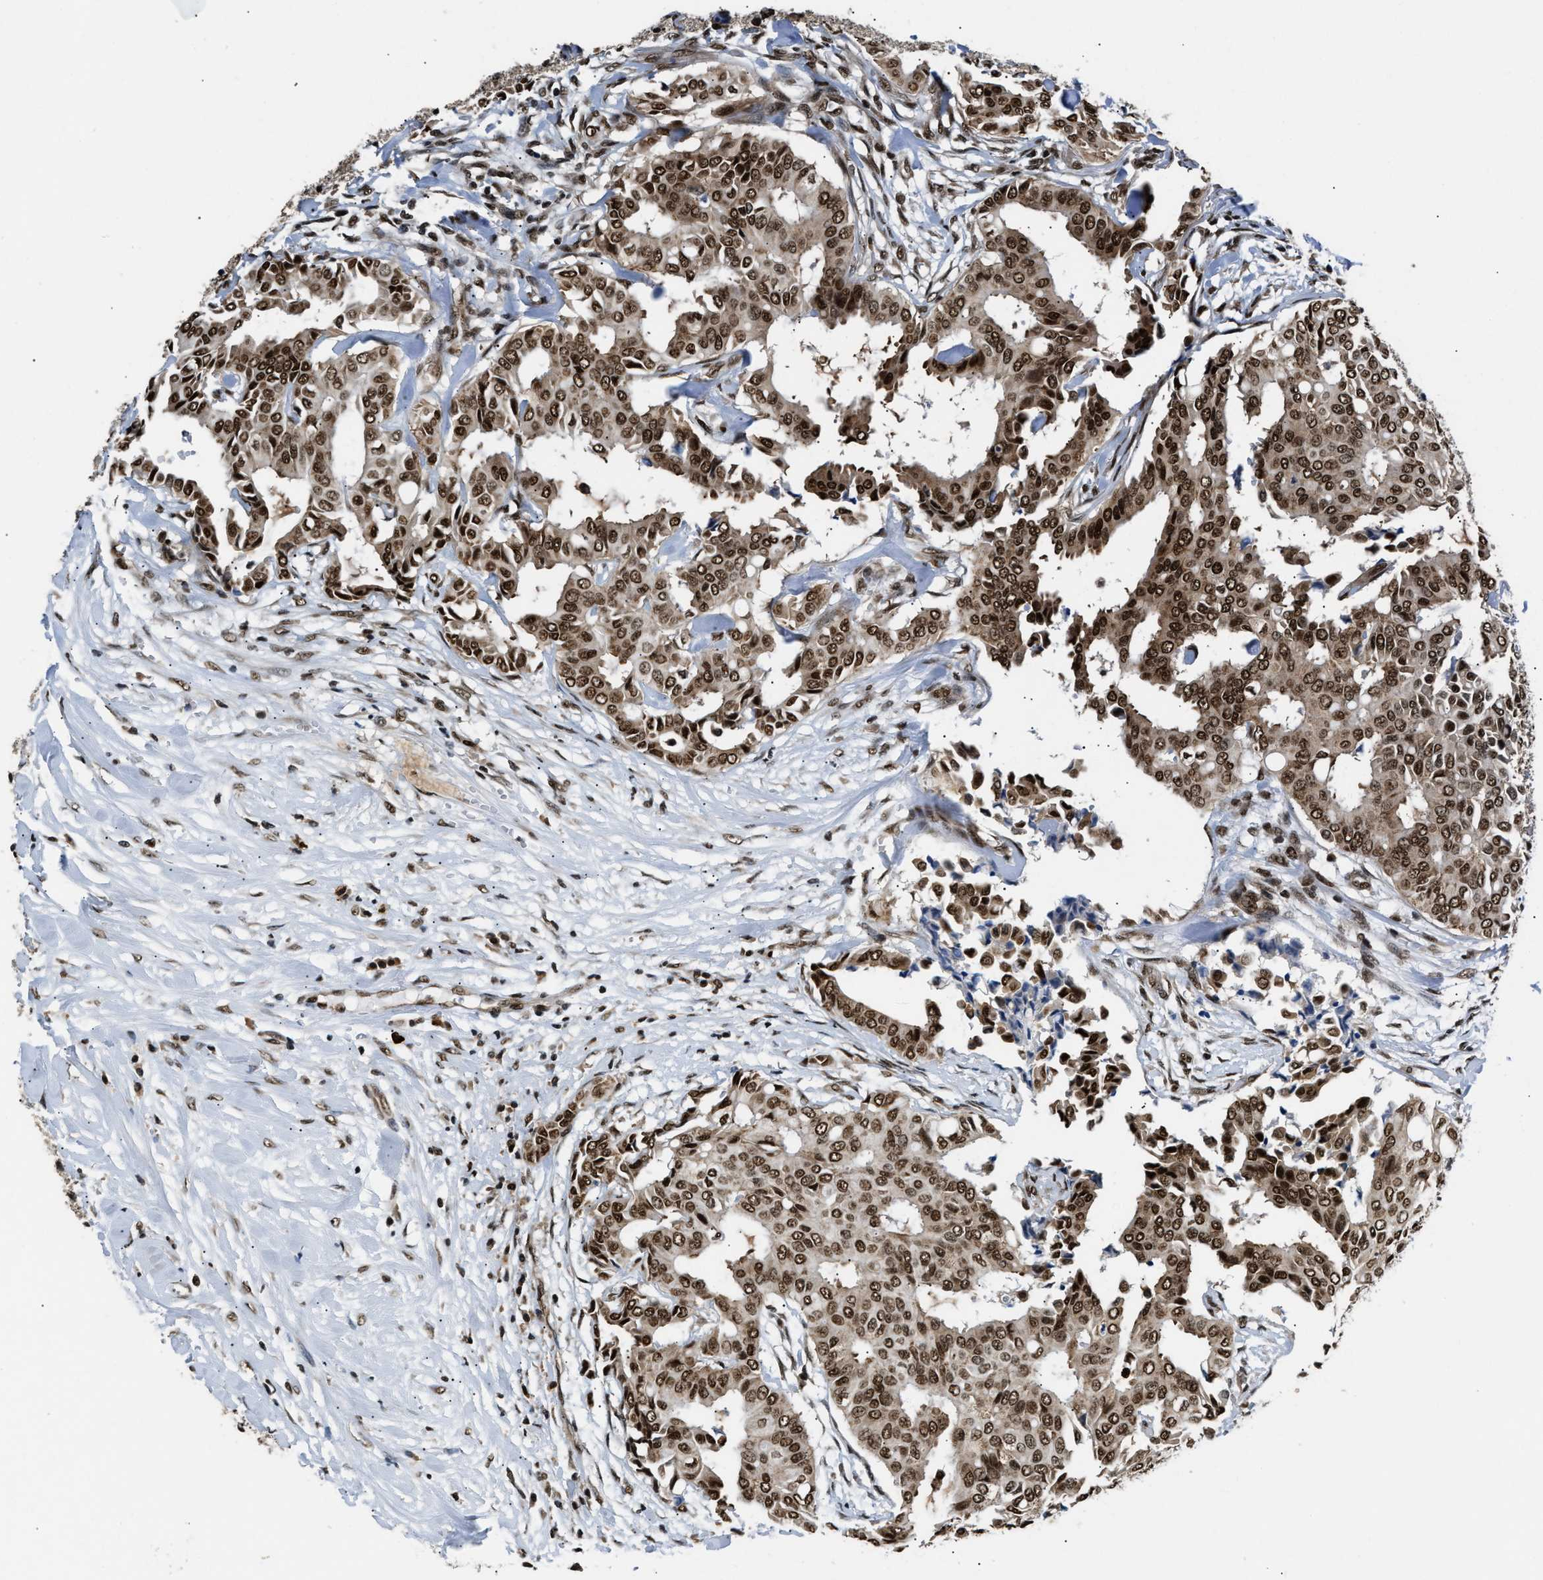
{"staining": {"intensity": "strong", "quantity": ">75%", "location": "cytoplasmic/membranous,nuclear"}, "tissue": "head and neck cancer", "cell_type": "Tumor cells", "image_type": "cancer", "snomed": [{"axis": "morphology", "description": "Adenocarcinoma, NOS"}, {"axis": "topography", "description": "Salivary gland"}, {"axis": "topography", "description": "Head-Neck"}], "caption": "Head and neck cancer (adenocarcinoma) stained with immunohistochemistry (IHC) exhibits strong cytoplasmic/membranous and nuclear positivity in about >75% of tumor cells.", "gene": "CCNDBP1", "patient": {"sex": "female", "age": 59}}